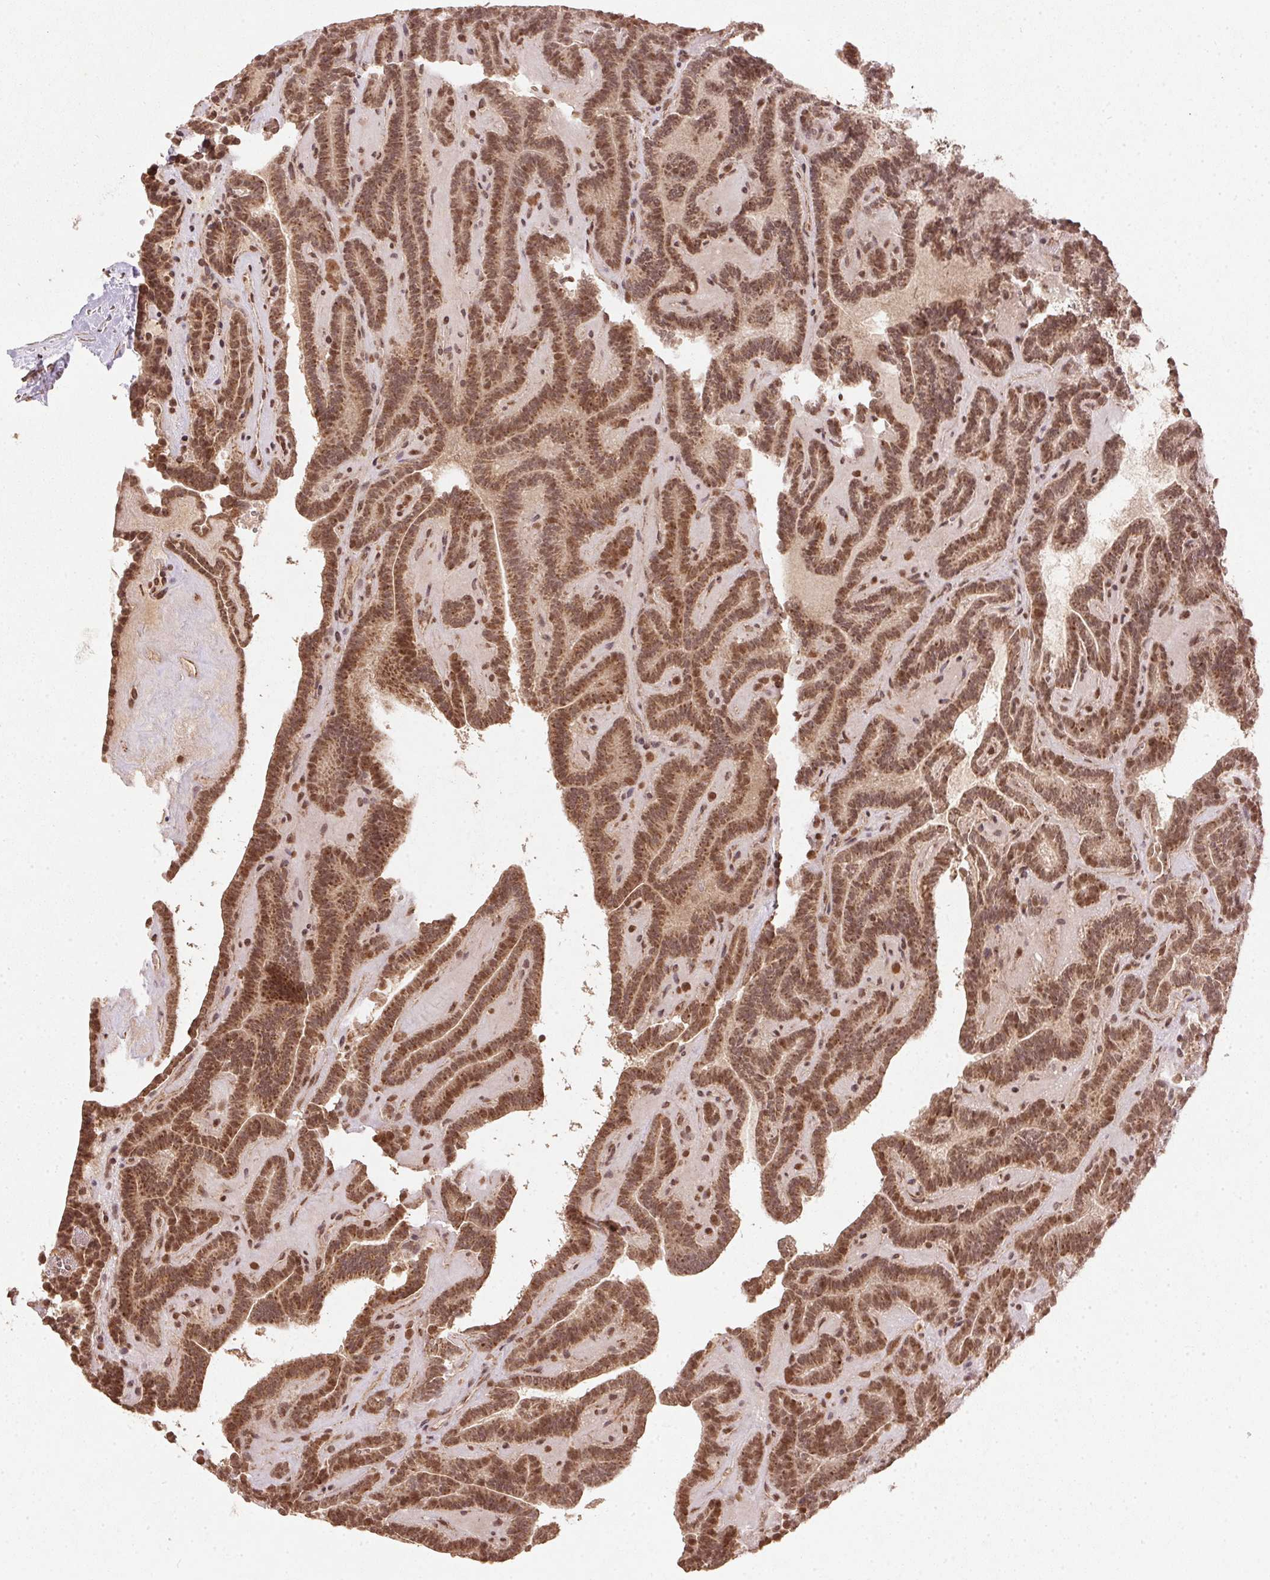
{"staining": {"intensity": "moderate", "quantity": ">75%", "location": "cytoplasmic/membranous"}, "tissue": "thyroid cancer", "cell_type": "Tumor cells", "image_type": "cancer", "snomed": [{"axis": "morphology", "description": "Papillary adenocarcinoma, NOS"}, {"axis": "topography", "description": "Thyroid gland"}], "caption": "Papillary adenocarcinoma (thyroid) was stained to show a protein in brown. There is medium levels of moderate cytoplasmic/membranous staining in about >75% of tumor cells.", "gene": "SPRED2", "patient": {"sex": "female", "age": 21}}